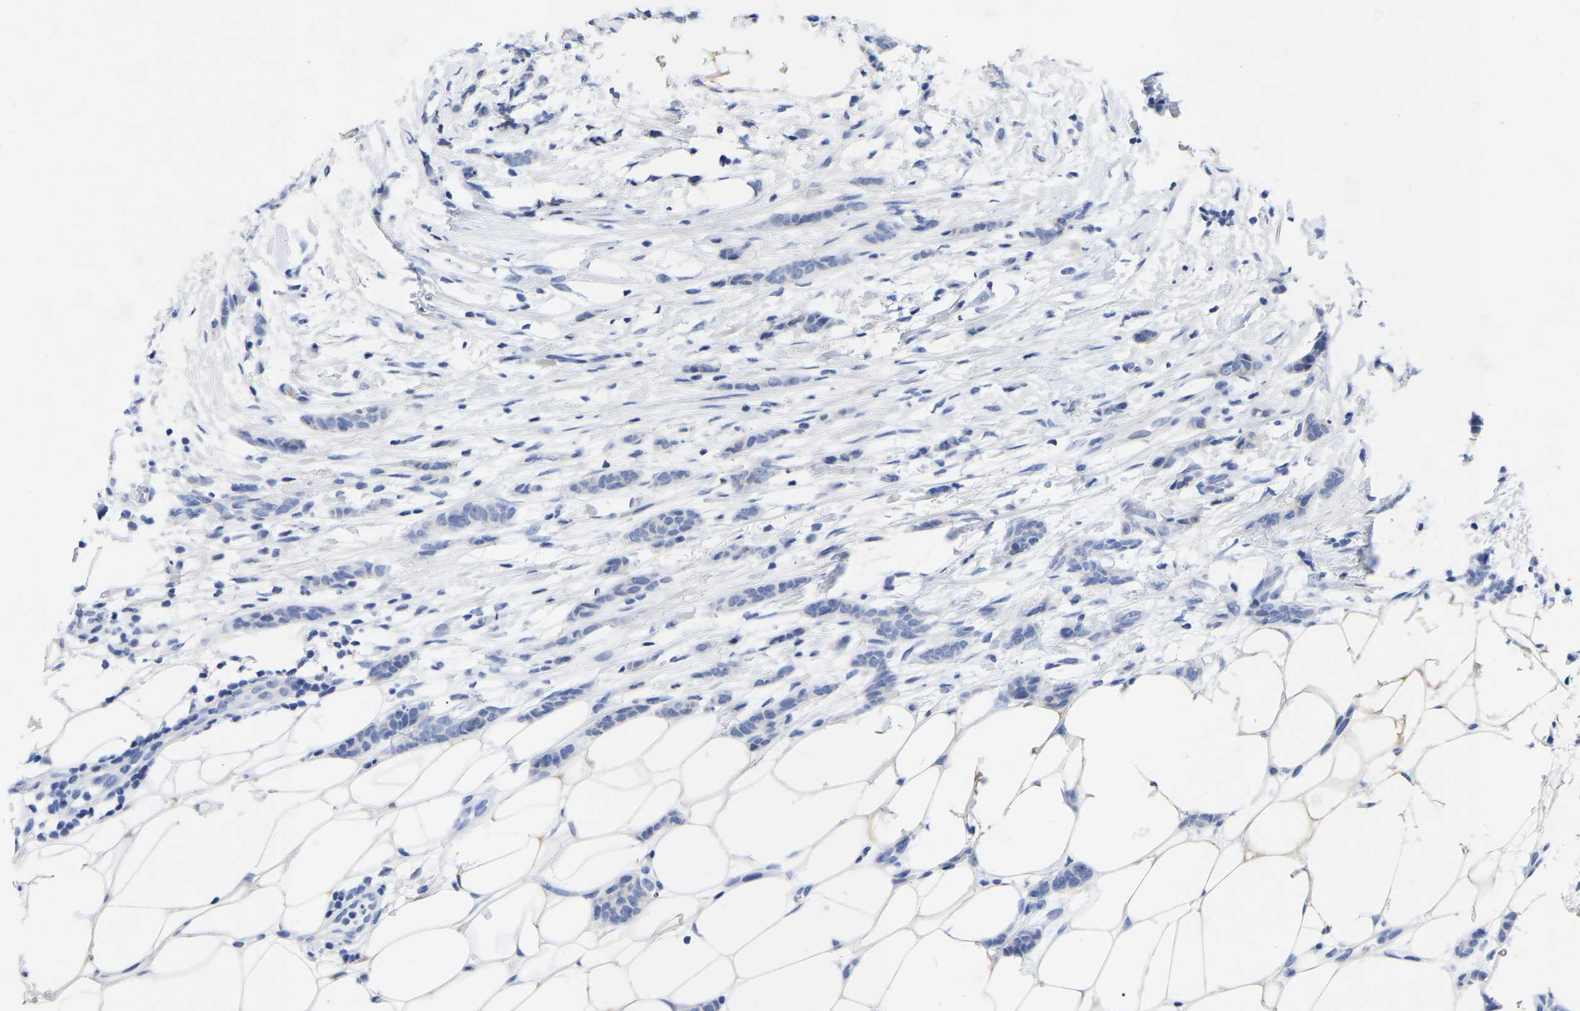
{"staining": {"intensity": "negative", "quantity": "none", "location": "none"}, "tissue": "breast cancer", "cell_type": "Tumor cells", "image_type": "cancer", "snomed": [{"axis": "morphology", "description": "Lobular carcinoma"}, {"axis": "topography", "description": "Skin"}, {"axis": "topography", "description": "Breast"}], "caption": "A micrograph of breast cancer (lobular carcinoma) stained for a protein reveals no brown staining in tumor cells.", "gene": "ZNF629", "patient": {"sex": "female", "age": 46}}